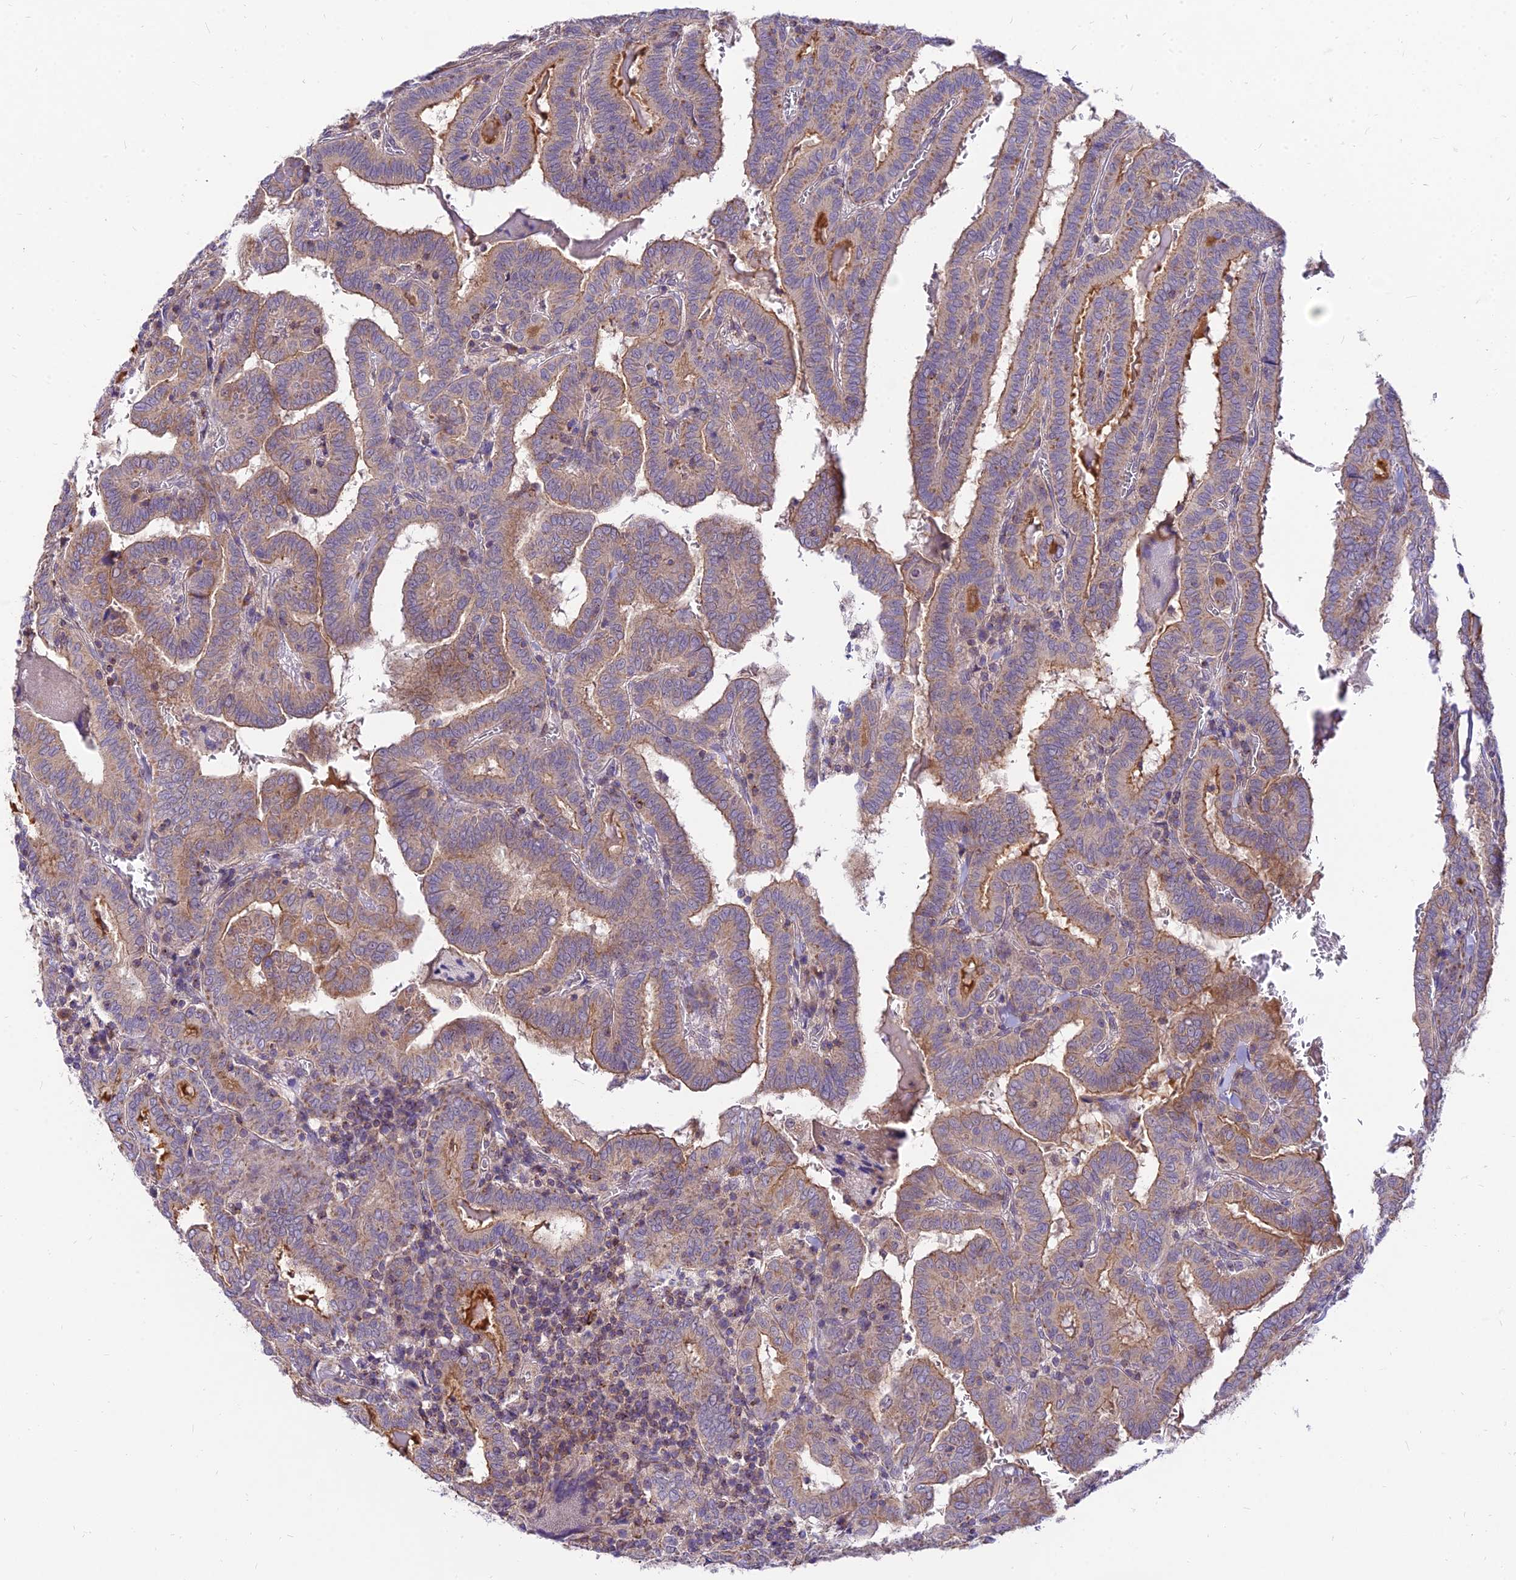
{"staining": {"intensity": "moderate", "quantity": "25%-75%", "location": "cytoplasmic/membranous"}, "tissue": "thyroid cancer", "cell_type": "Tumor cells", "image_type": "cancer", "snomed": [{"axis": "morphology", "description": "Papillary adenocarcinoma, NOS"}, {"axis": "topography", "description": "Thyroid gland"}], "caption": "Human thyroid cancer (papillary adenocarcinoma) stained with a brown dye displays moderate cytoplasmic/membranous positive positivity in approximately 25%-75% of tumor cells.", "gene": "C6orf132", "patient": {"sex": "female", "age": 72}}